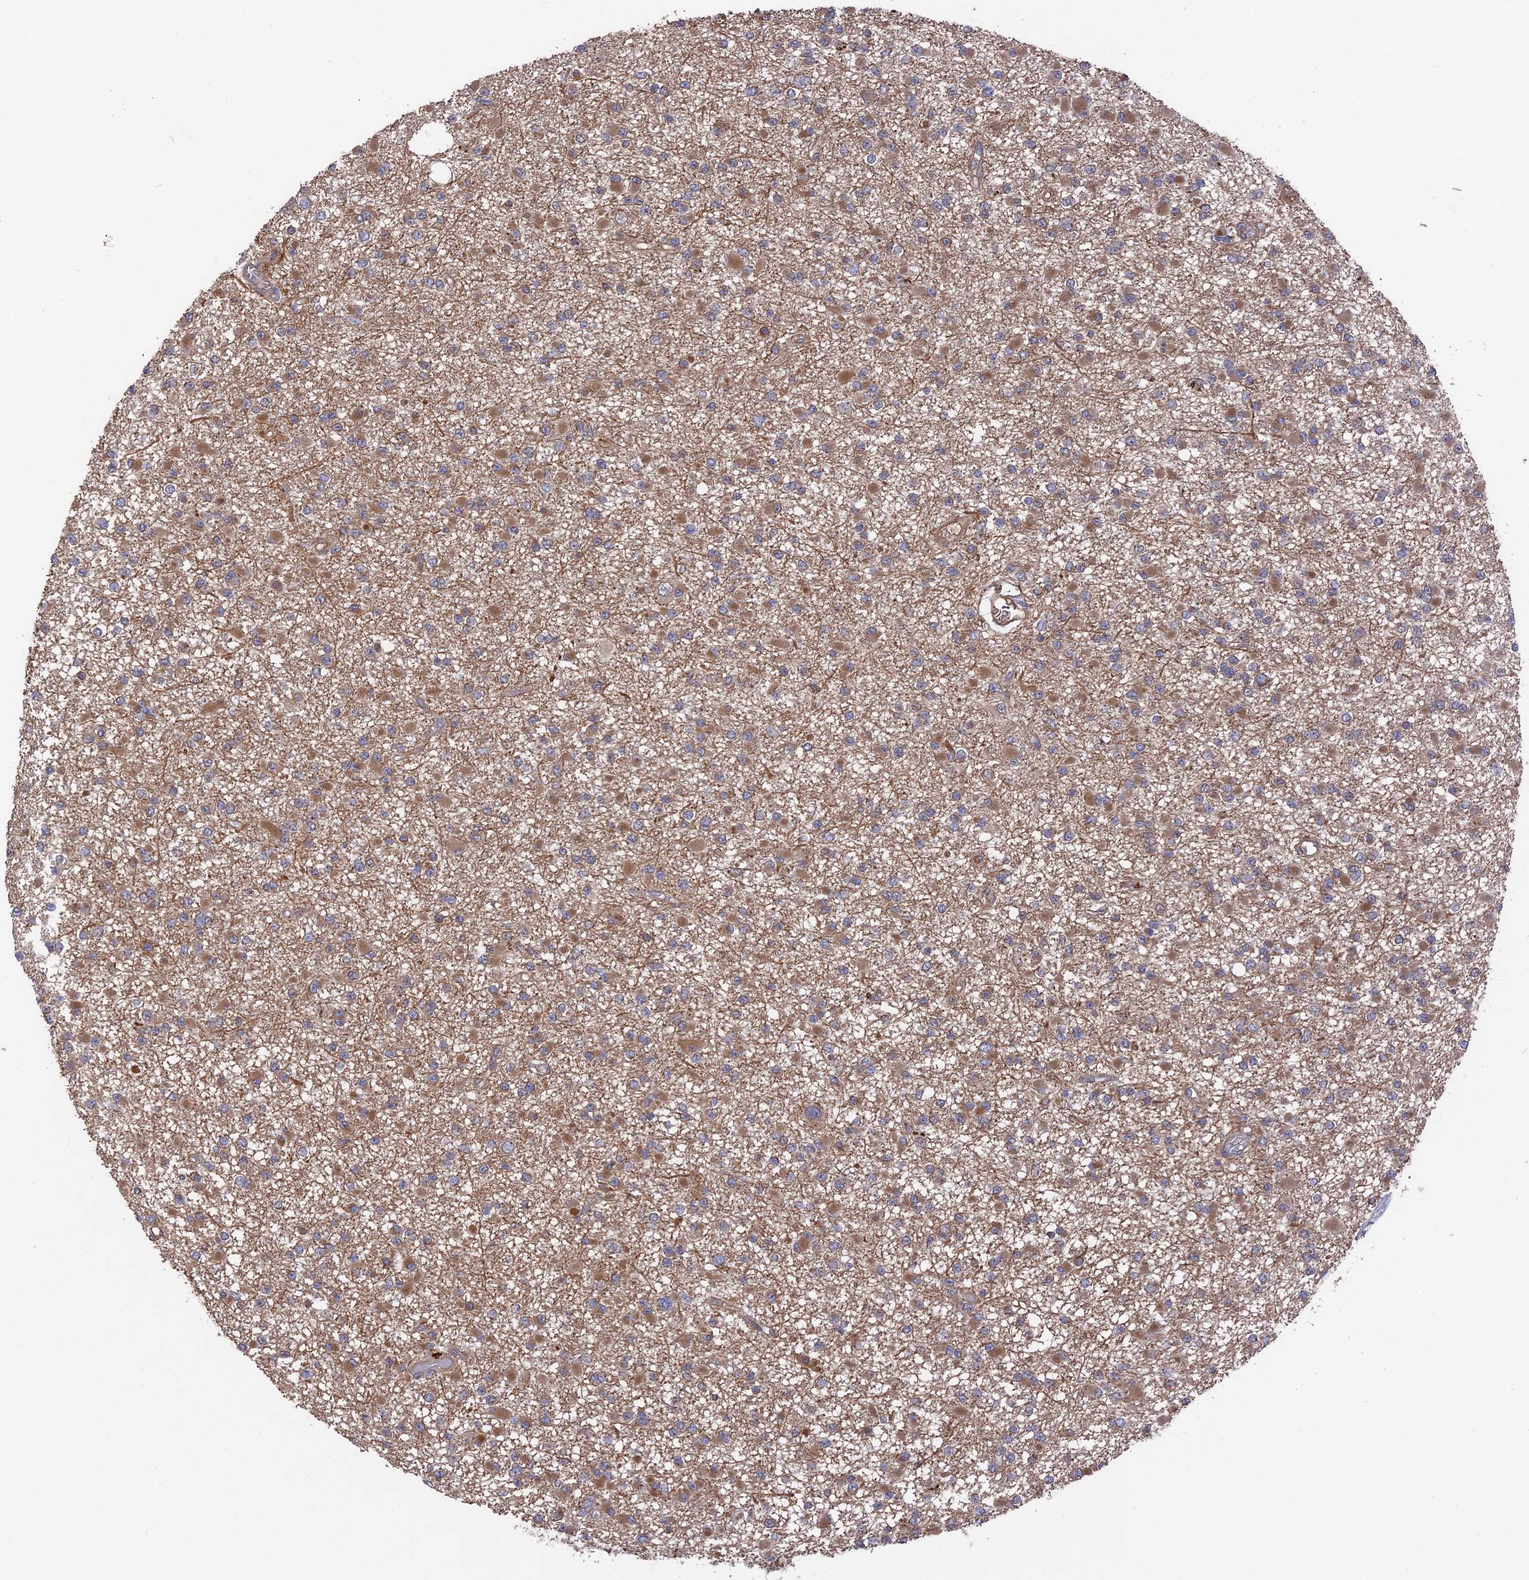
{"staining": {"intensity": "moderate", "quantity": "25%-75%", "location": "cytoplasmic/membranous"}, "tissue": "glioma", "cell_type": "Tumor cells", "image_type": "cancer", "snomed": [{"axis": "morphology", "description": "Glioma, malignant, Low grade"}, {"axis": "topography", "description": "Brain"}], "caption": "A brown stain shows moderate cytoplasmic/membranous positivity of a protein in malignant low-grade glioma tumor cells. Ihc stains the protein in brown and the nuclei are stained blue.", "gene": "DEF8", "patient": {"sex": "female", "age": 22}}